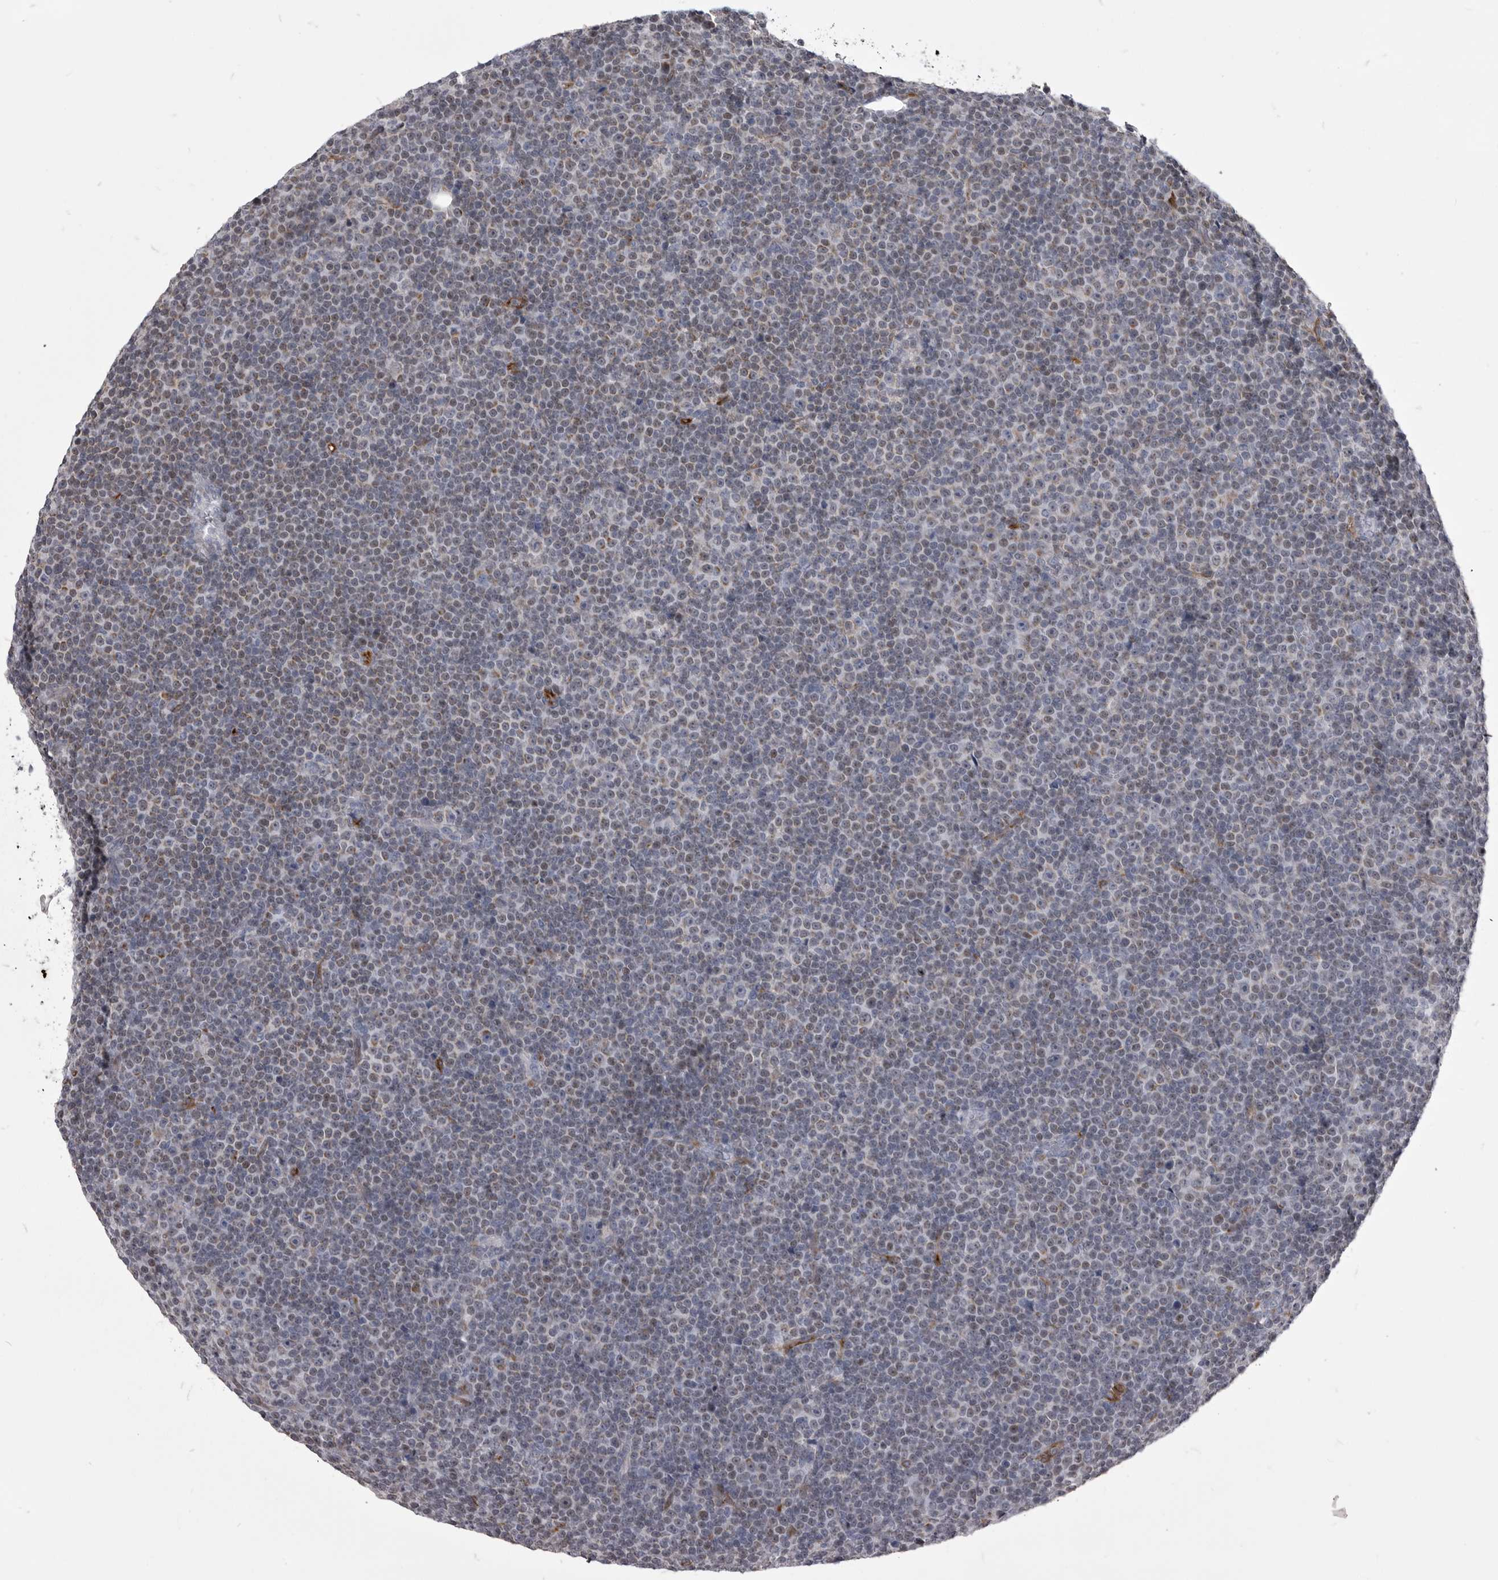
{"staining": {"intensity": "weak", "quantity": "25%-75%", "location": "nuclear"}, "tissue": "lymphoma", "cell_type": "Tumor cells", "image_type": "cancer", "snomed": [{"axis": "morphology", "description": "Malignant lymphoma, non-Hodgkin's type, Low grade"}, {"axis": "topography", "description": "Lymph node"}], "caption": "Immunohistochemical staining of human lymphoma reveals low levels of weak nuclear positivity in approximately 25%-75% of tumor cells.", "gene": "OPLAH", "patient": {"sex": "female", "age": 67}}